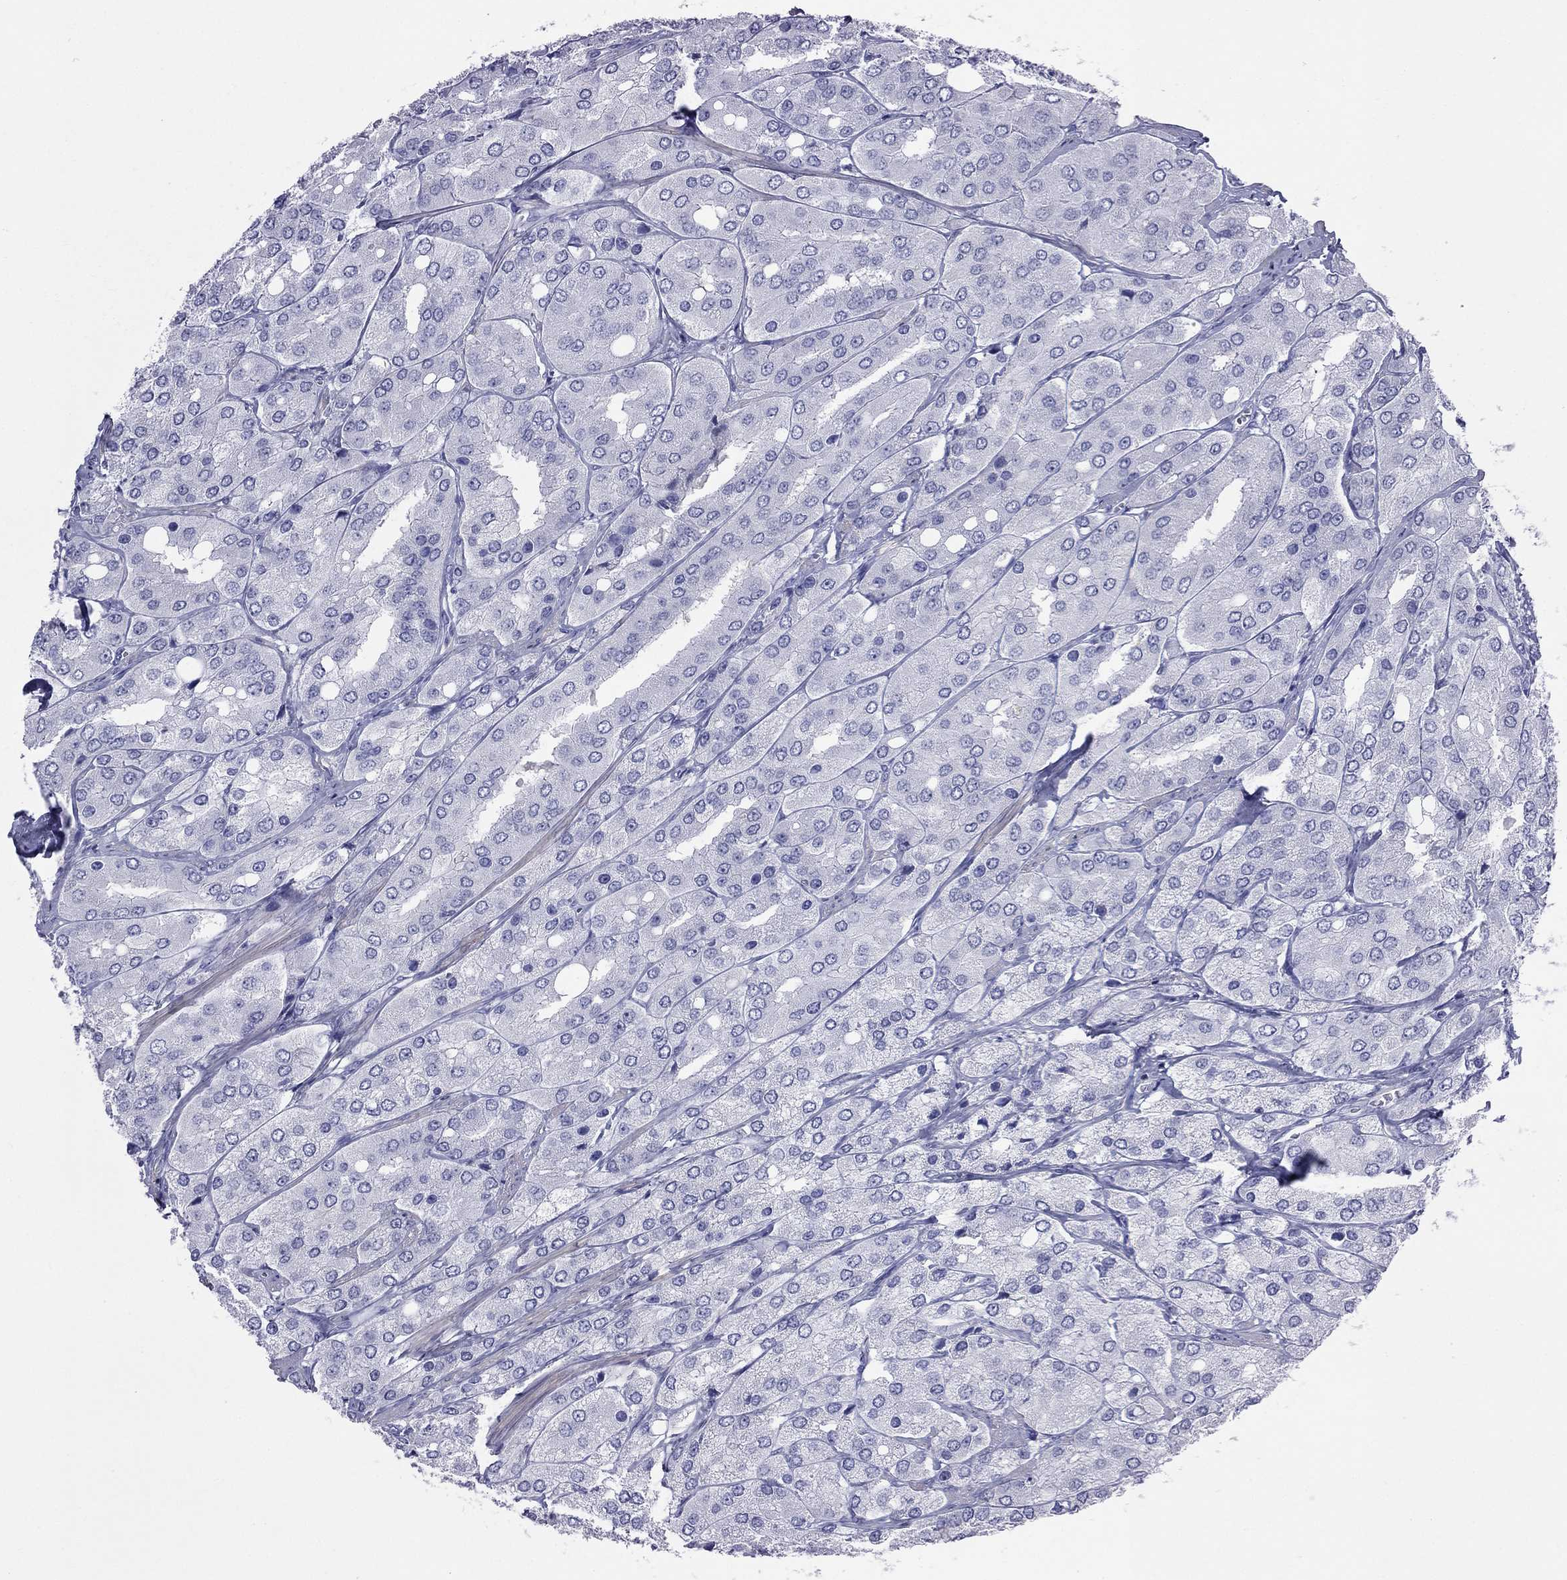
{"staining": {"intensity": "negative", "quantity": "none", "location": "none"}, "tissue": "prostate cancer", "cell_type": "Tumor cells", "image_type": "cancer", "snomed": [{"axis": "morphology", "description": "Adenocarcinoma, Low grade"}, {"axis": "topography", "description": "Prostate"}], "caption": "Tumor cells show no significant positivity in prostate low-grade adenocarcinoma.", "gene": "ACTL7B", "patient": {"sex": "male", "age": 69}}